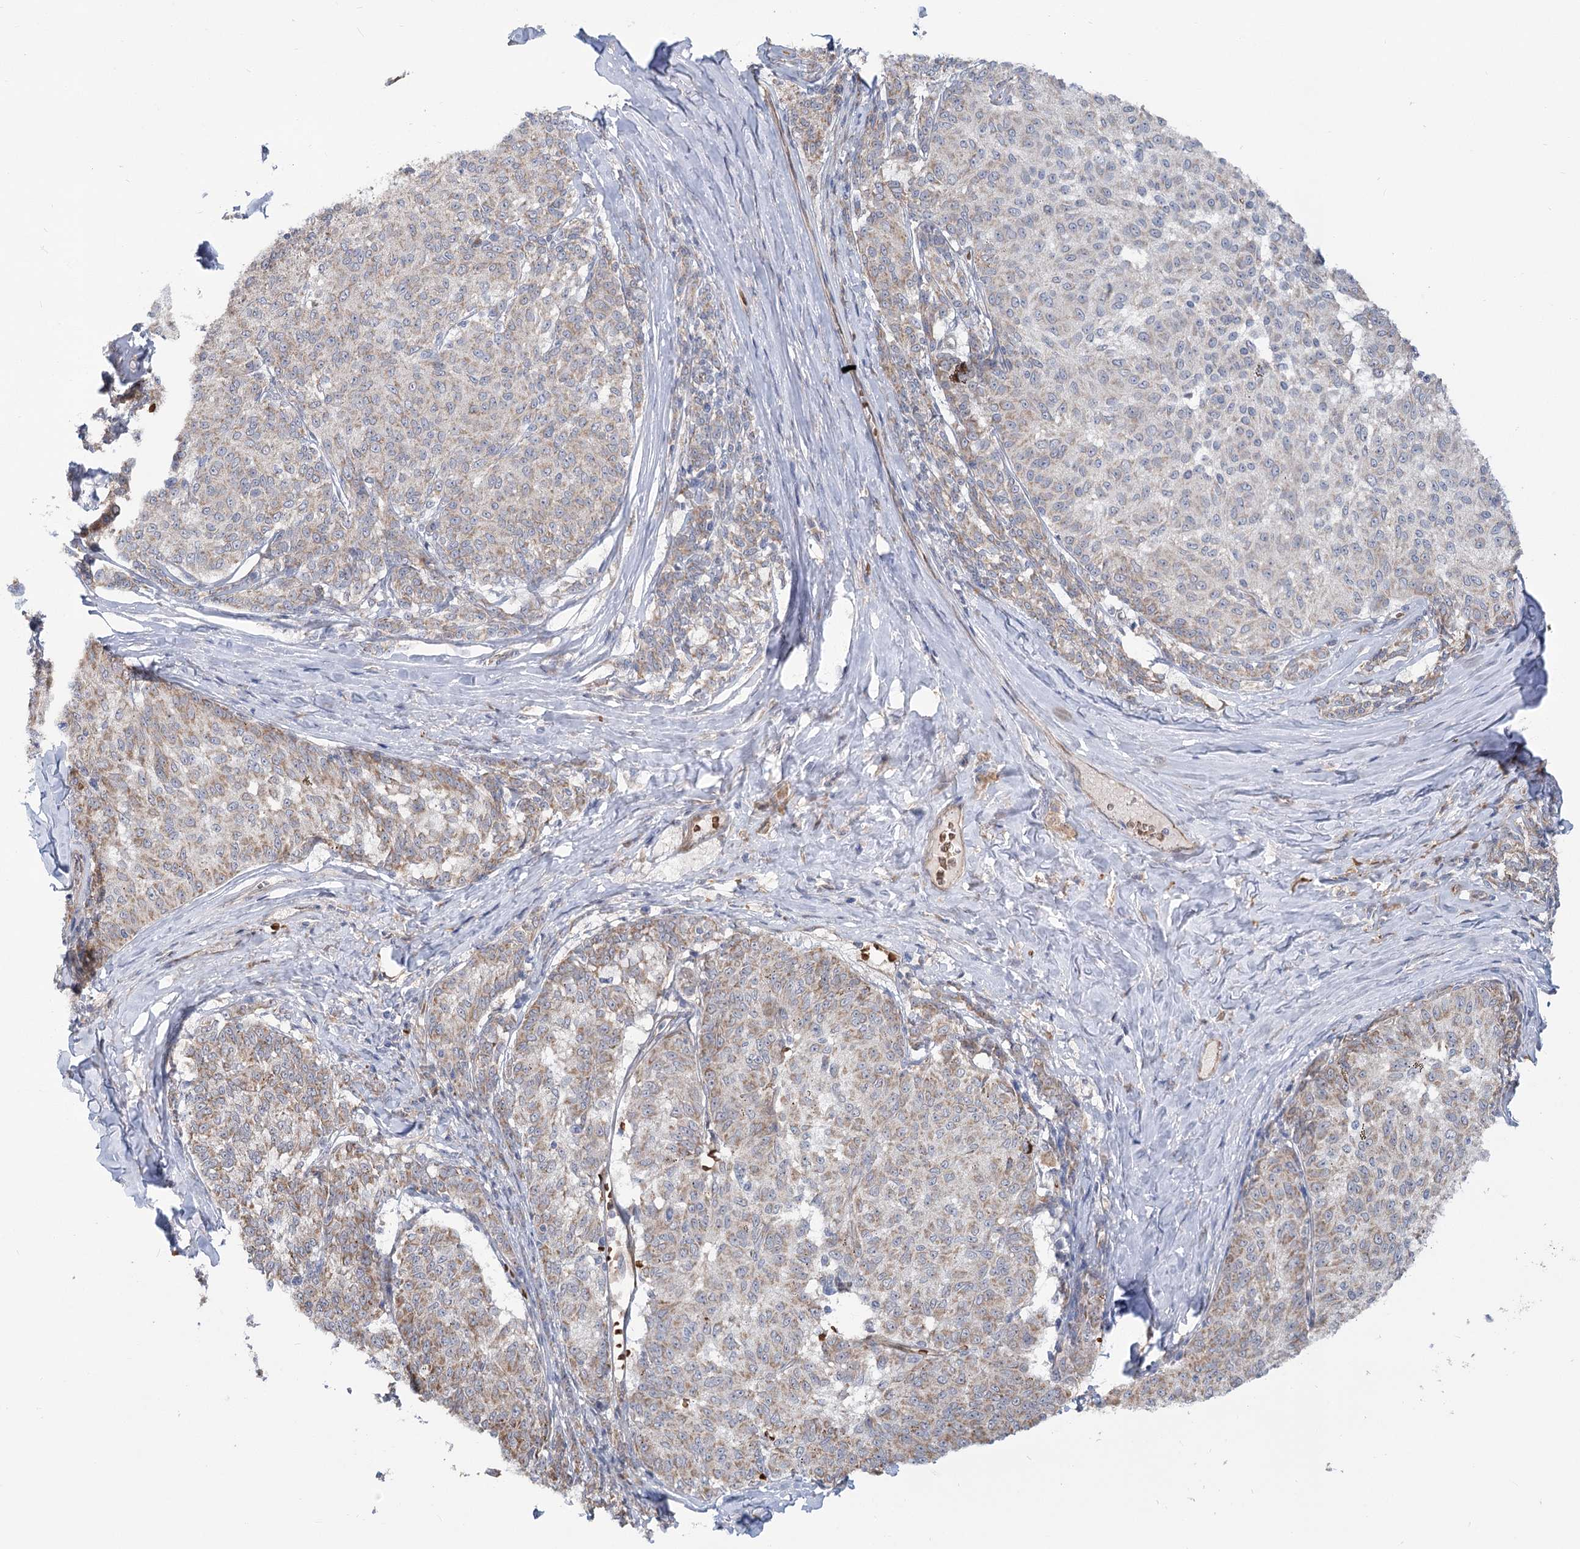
{"staining": {"intensity": "weak", "quantity": ">75%", "location": "cytoplasmic/membranous"}, "tissue": "melanoma", "cell_type": "Tumor cells", "image_type": "cancer", "snomed": [{"axis": "morphology", "description": "Malignant melanoma, NOS"}, {"axis": "topography", "description": "Skin"}], "caption": "A photomicrograph of human malignant melanoma stained for a protein reveals weak cytoplasmic/membranous brown staining in tumor cells.", "gene": "CIB4", "patient": {"sex": "female", "age": 72}}